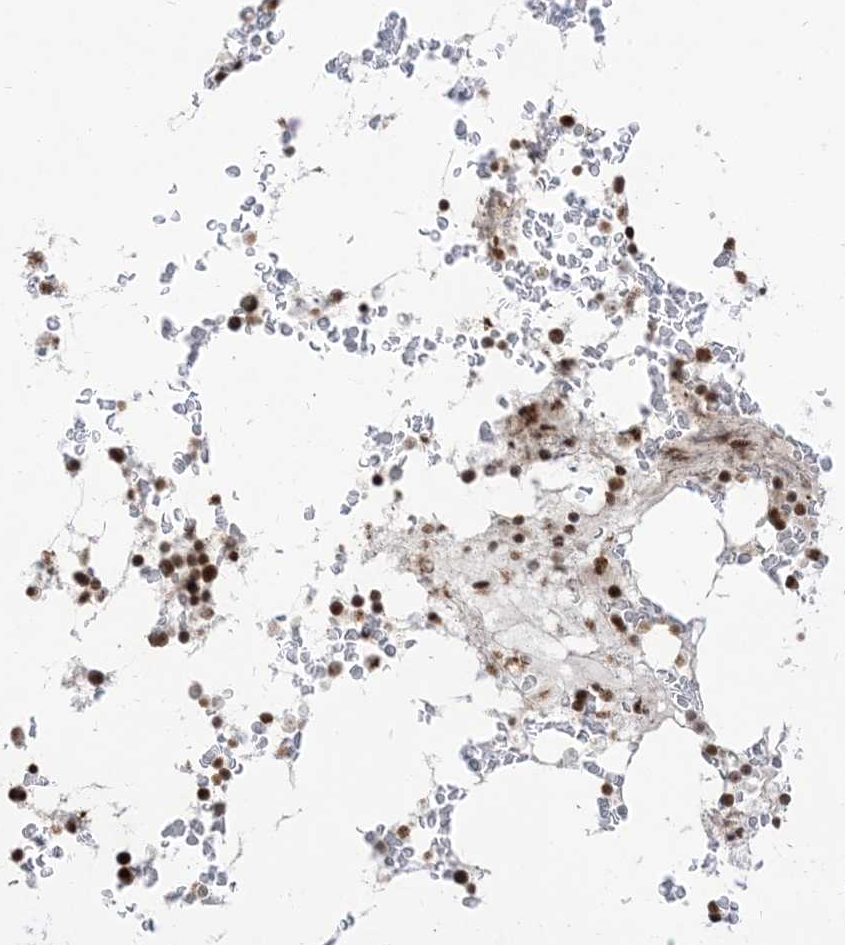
{"staining": {"intensity": "strong", "quantity": ">75%", "location": "nuclear"}, "tissue": "bone marrow", "cell_type": "Hematopoietic cells", "image_type": "normal", "snomed": [{"axis": "morphology", "description": "Normal tissue, NOS"}, {"axis": "topography", "description": "Bone marrow"}], "caption": "IHC (DAB) staining of unremarkable bone marrow demonstrates strong nuclear protein expression in approximately >75% of hematopoietic cells. The staining was performed using DAB, with brown indicating positive protein expression. Nuclei are stained blue with hematoxylin.", "gene": "ARGLU1", "patient": {"sex": "male", "age": 58}}